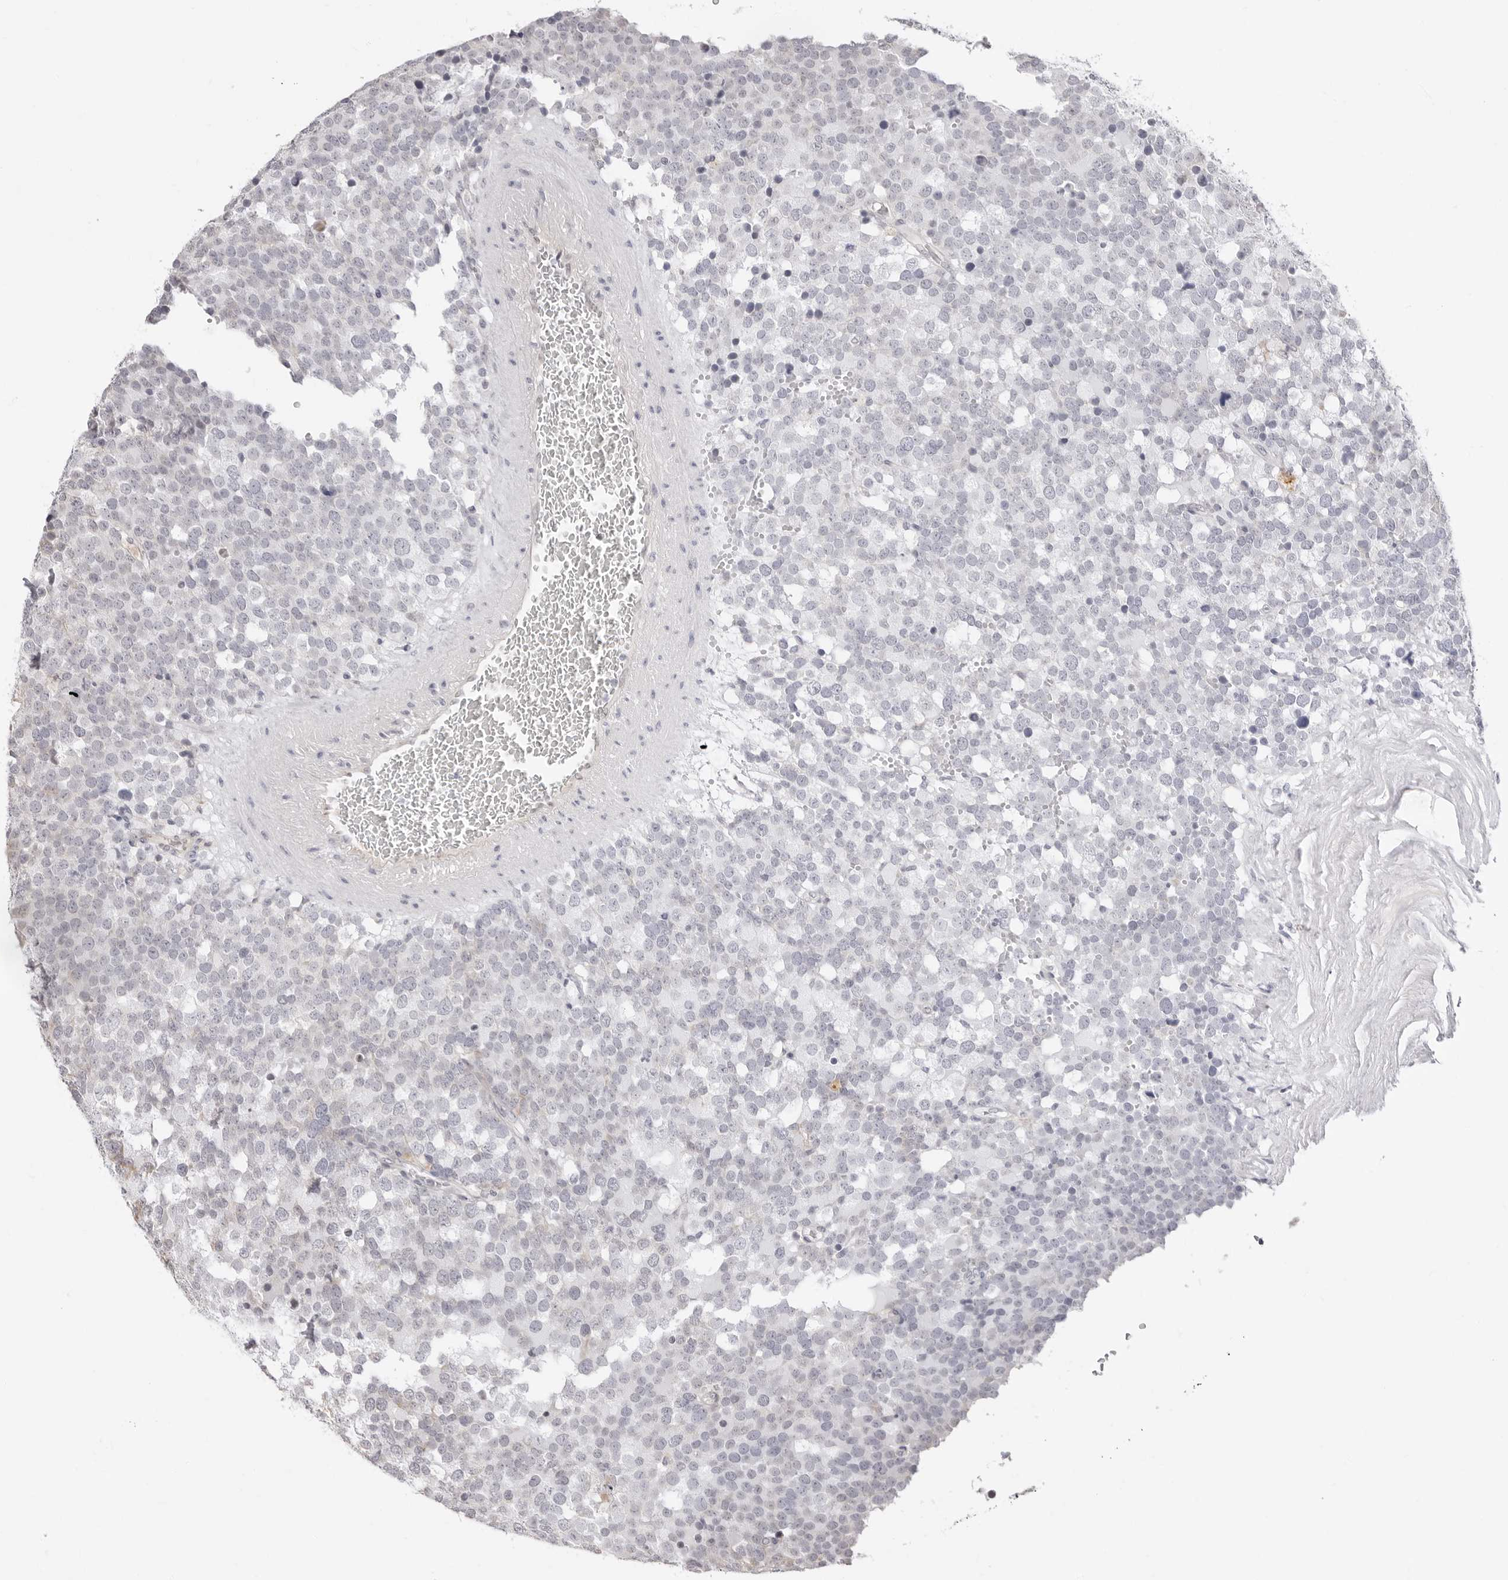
{"staining": {"intensity": "negative", "quantity": "none", "location": "none"}, "tissue": "testis cancer", "cell_type": "Tumor cells", "image_type": "cancer", "snomed": [{"axis": "morphology", "description": "Seminoma, NOS"}, {"axis": "topography", "description": "Testis"}], "caption": "Tumor cells show no significant protein staining in testis cancer.", "gene": "FDPS", "patient": {"sex": "male", "age": 71}}